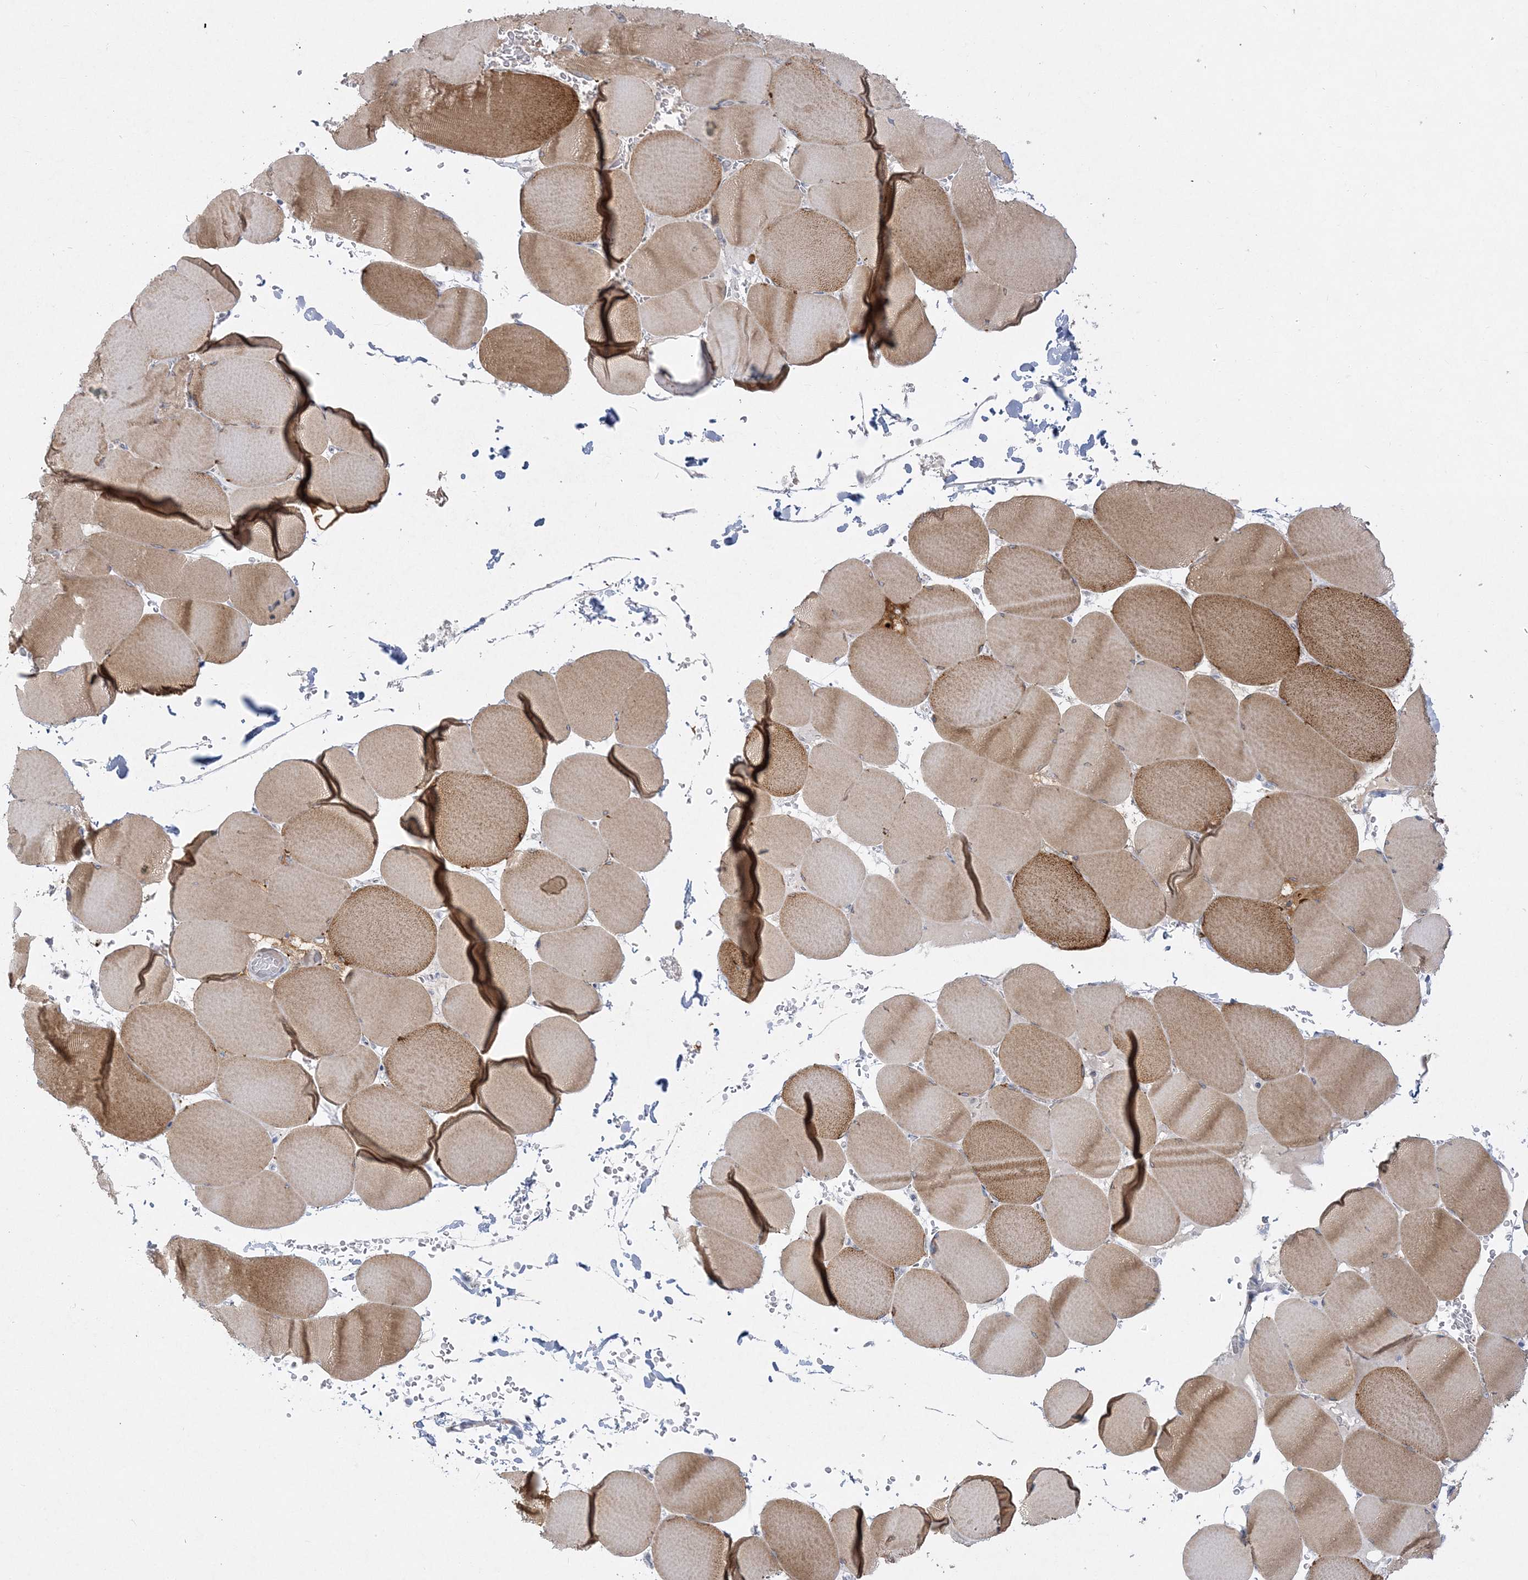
{"staining": {"intensity": "moderate", "quantity": ">75%", "location": "cytoplasmic/membranous"}, "tissue": "skeletal muscle", "cell_type": "Myocytes", "image_type": "normal", "snomed": [{"axis": "morphology", "description": "Normal tissue, NOS"}, {"axis": "topography", "description": "Skeletal muscle"}, {"axis": "topography", "description": "Head-Neck"}], "caption": "DAB immunohistochemical staining of unremarkable human skeletal muscle exhibits moderate cytoplasmic/membranous protein expression in approximately >75% of myocytes.", "gene": "GPAT2", "patient": {"sex": "male", "age": 66}}